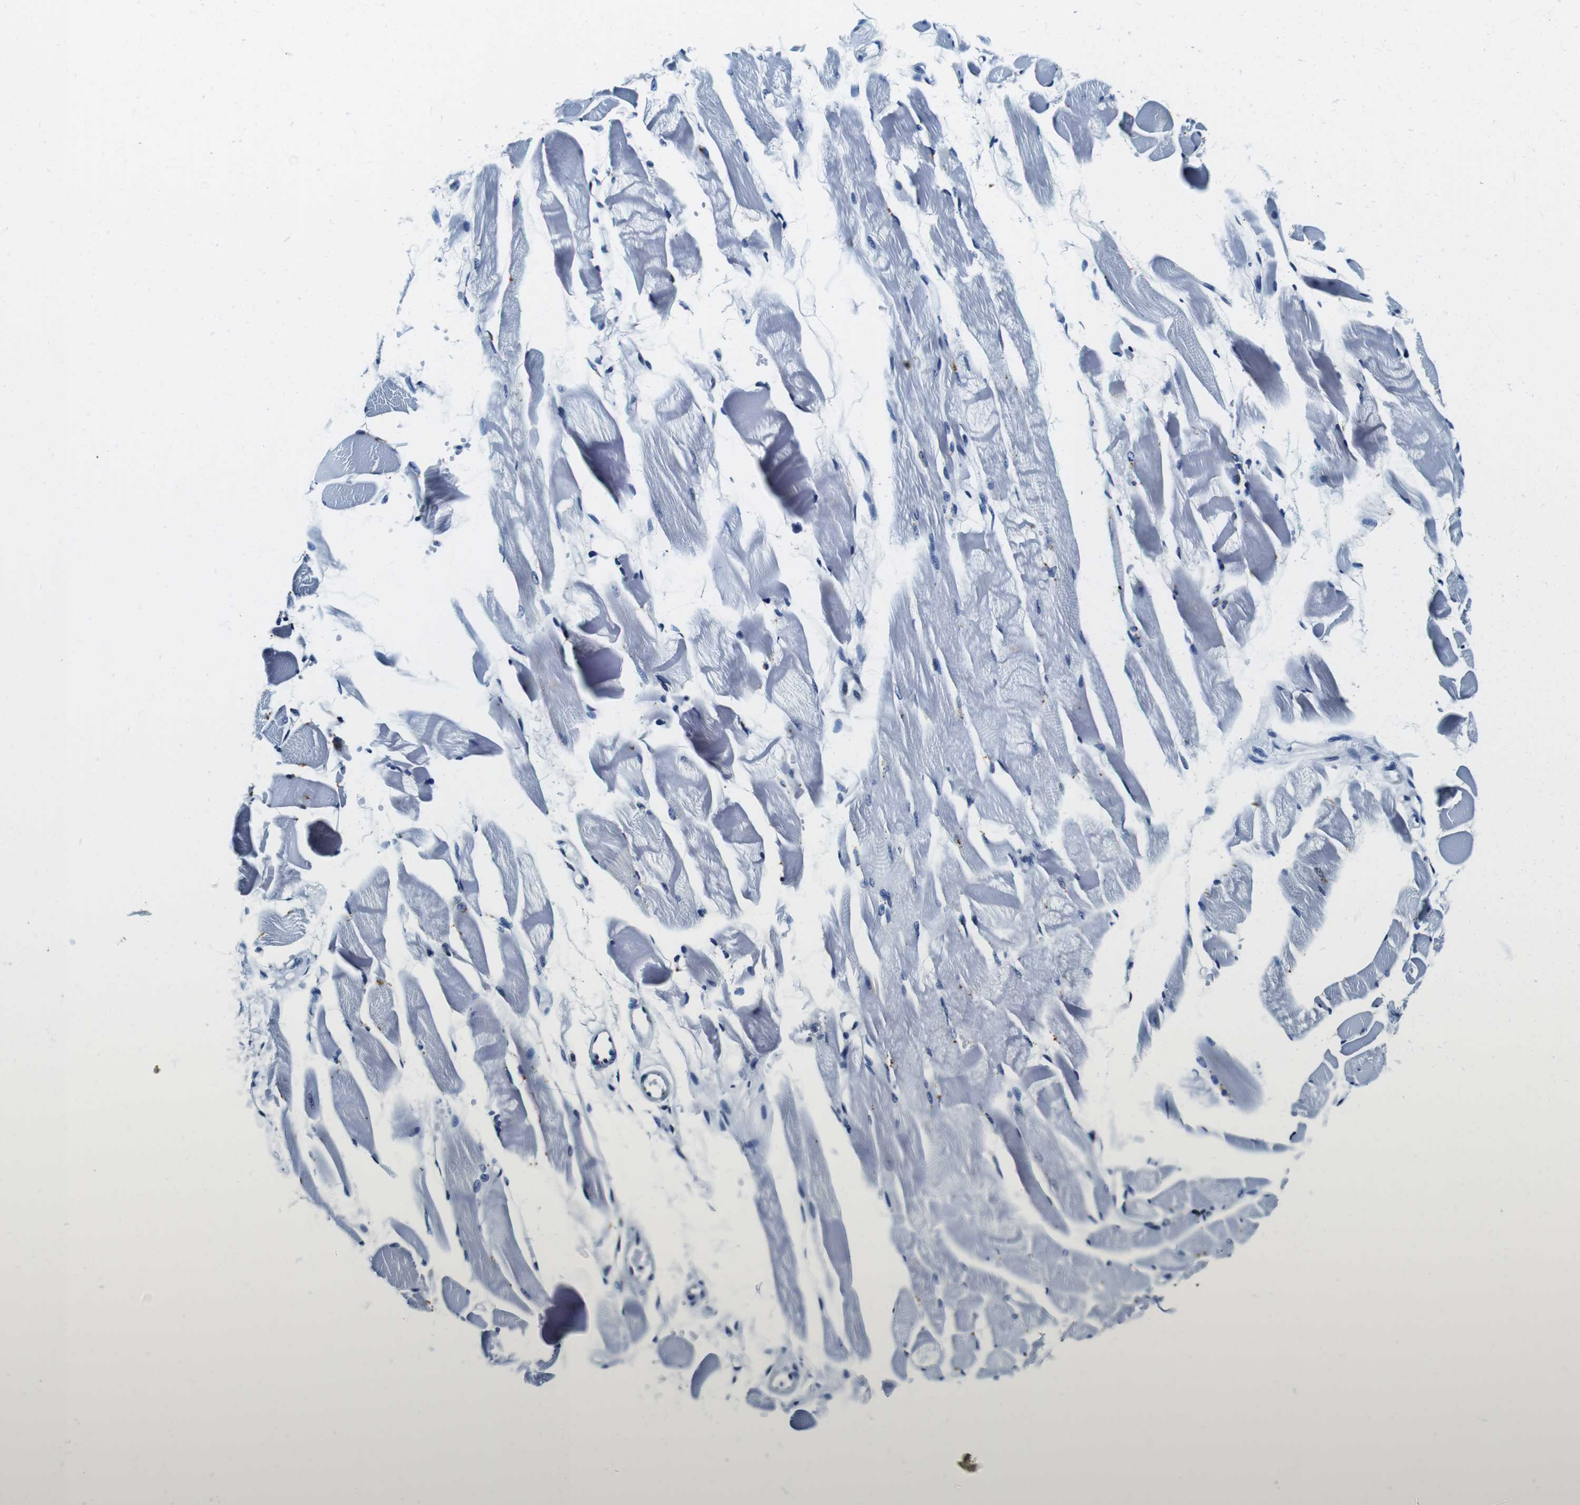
{"staining": {"intensity": "weak", "quantity": "<25%", "location": "cytoplasmic/membranous"}, "tissue": "skeletal muscle", "cell_type": "Myocytes", "image_type": "normal", "snomed": [{"axis": "morphology", "description": "Normal tissue, NOS"}, {"axis": "topography", "description": "Skeletal muscle"}, {"axis": "topography", "description": "Peripheral nerve tissue"}], "caption": "Immunohistochemistry (IHC) micrograph of normal skeletal muscle: human skeletal muscle stained with DAB (3,3'-diaminobenzidine) reveals no significant protein positivity in myocytes.", "gene": "FAR2", "patient": {"sex": "female", "age": 84}}